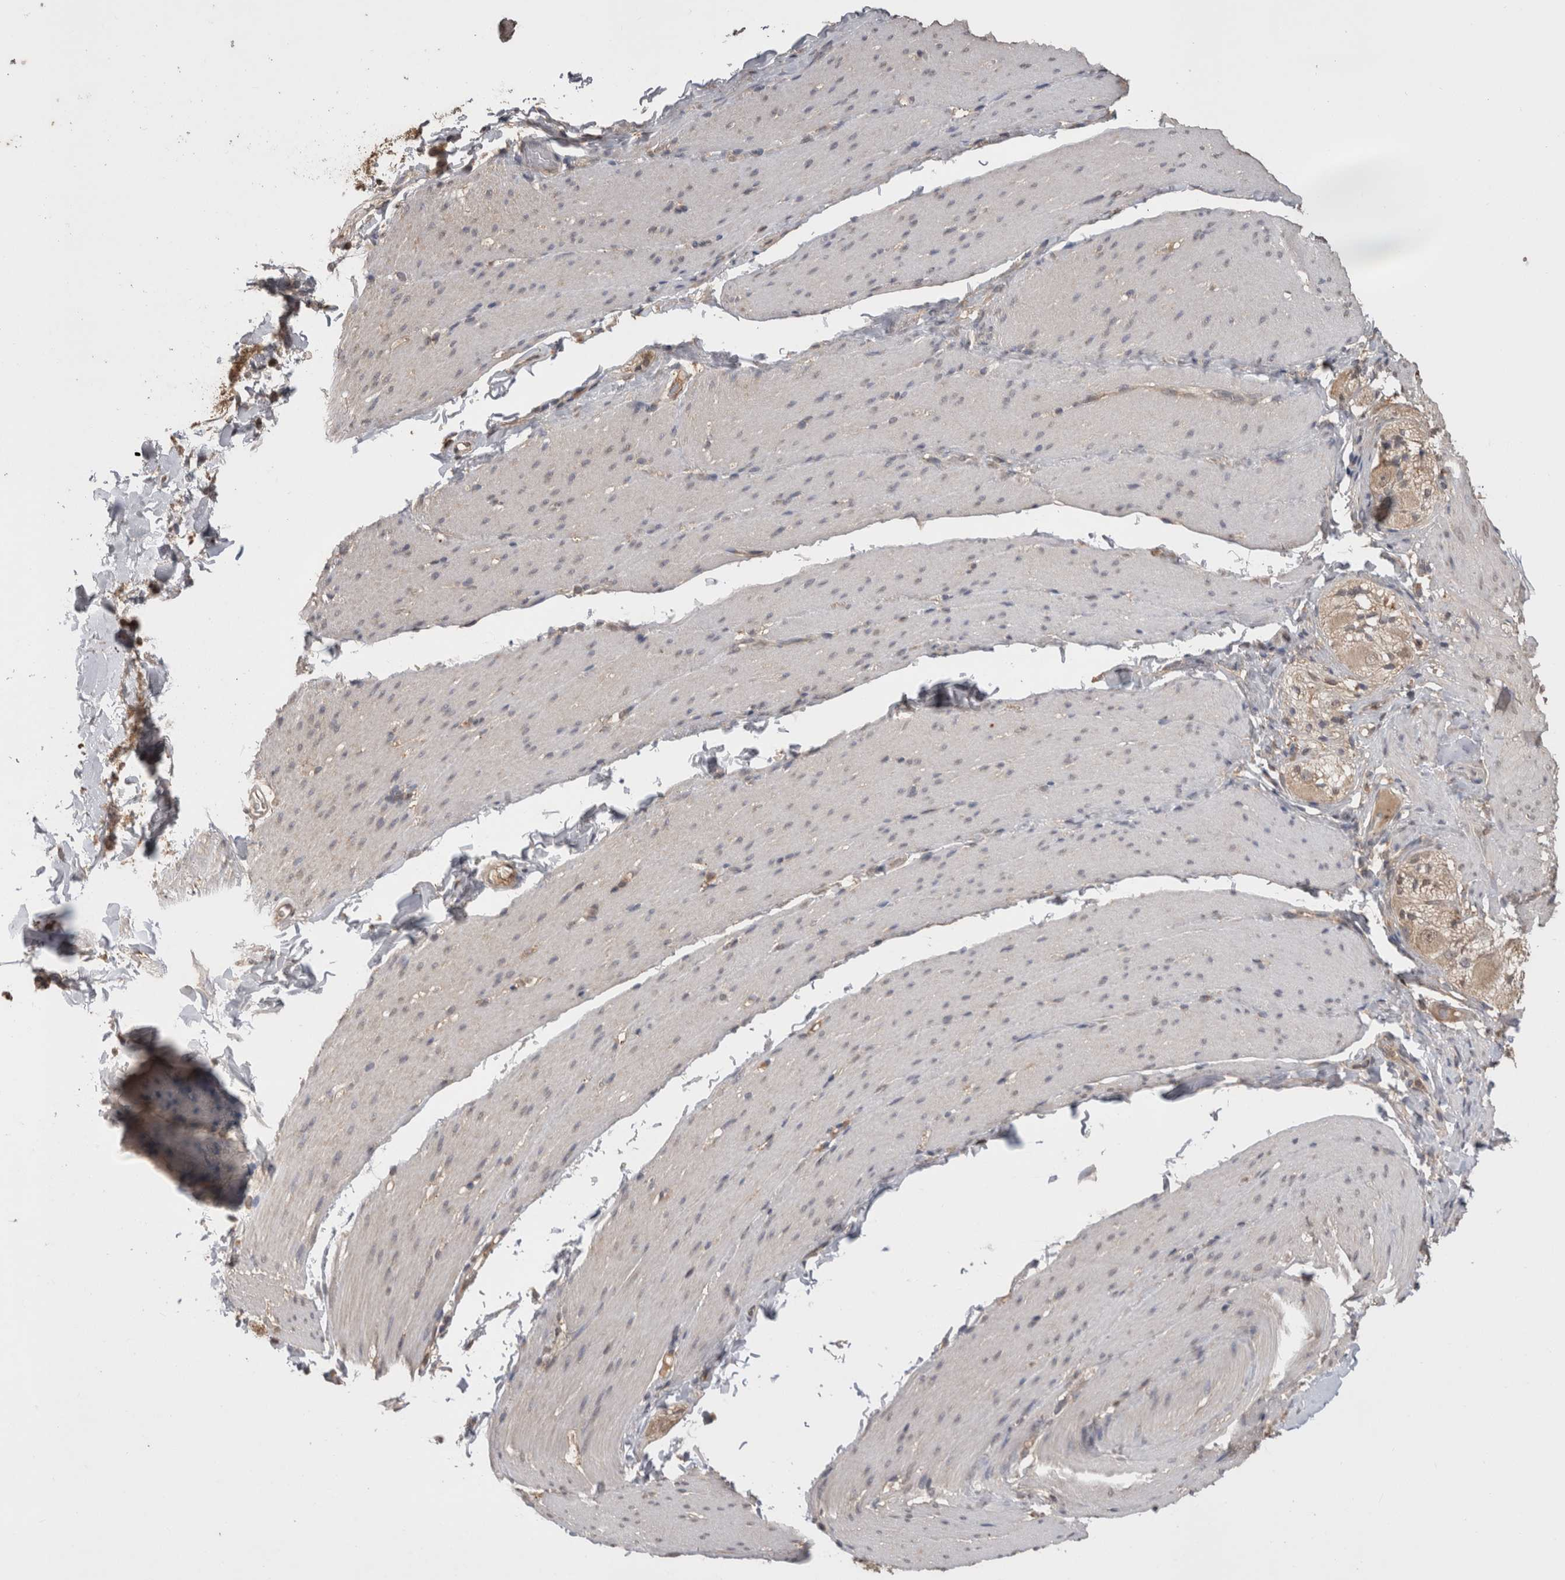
{"staining": {"intensity": "negative", "quantity": "none", "location": "none"}, "tissue": "smooth muscle", "cell_type": "Smooth muscle cells", "image_type": "normal", "snomed": [{"axis": "morphology", "description": "Normal tissue, NOS"}, {"axis": "topography", "description": "Smooth muscle"}, {"axis": "topography", "description": "Small intestine"}], "caption": "Image shows no significant protein expression in smooth muscle cells of benign smooth muscle.", "gene": "PREP", "patient": {"sex": "female", "age": 84}}